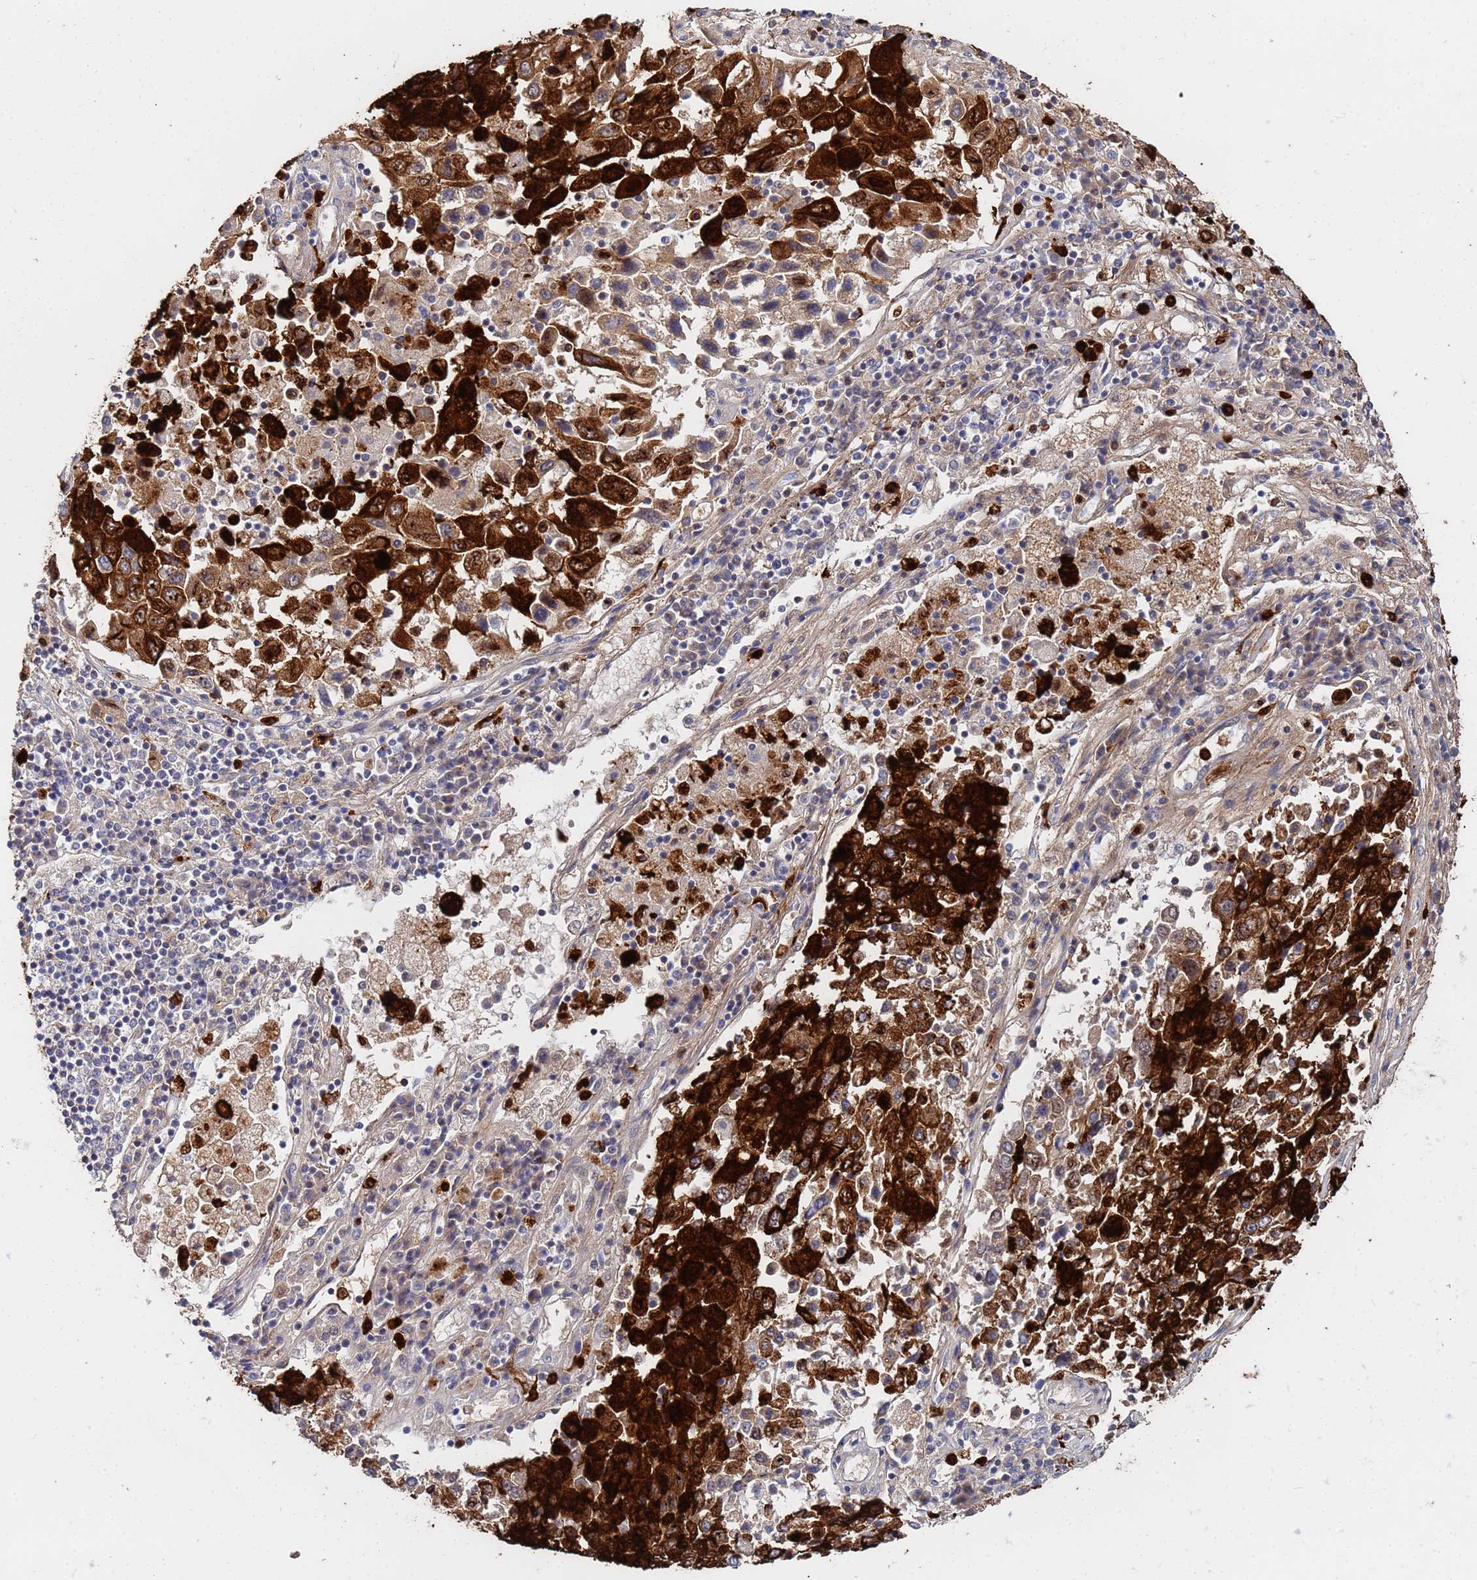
{"staining": {"intensity": "strong", "quantity": "25%-75%", "location": "cytoplasmic/membranous,nuclear"}, "tissue": "lung cancer", "cell_type": "Tumor cells", "image_type": "cancer", "snomed": [{"axis": "morphology", "description": "Squamous cell carcinoma, NOS"}, {"axis": "topography", "description": "Lung"}], "caption": "Immunohistochemical staining of squamous cell carcinoma (lung) displays high levels of strong cytoplasmic/membranous and nuclear expression in about 25%-75% of tumor cells.", "gene": "MTCL1", "patient": {"sex": "male", "age": 65}}